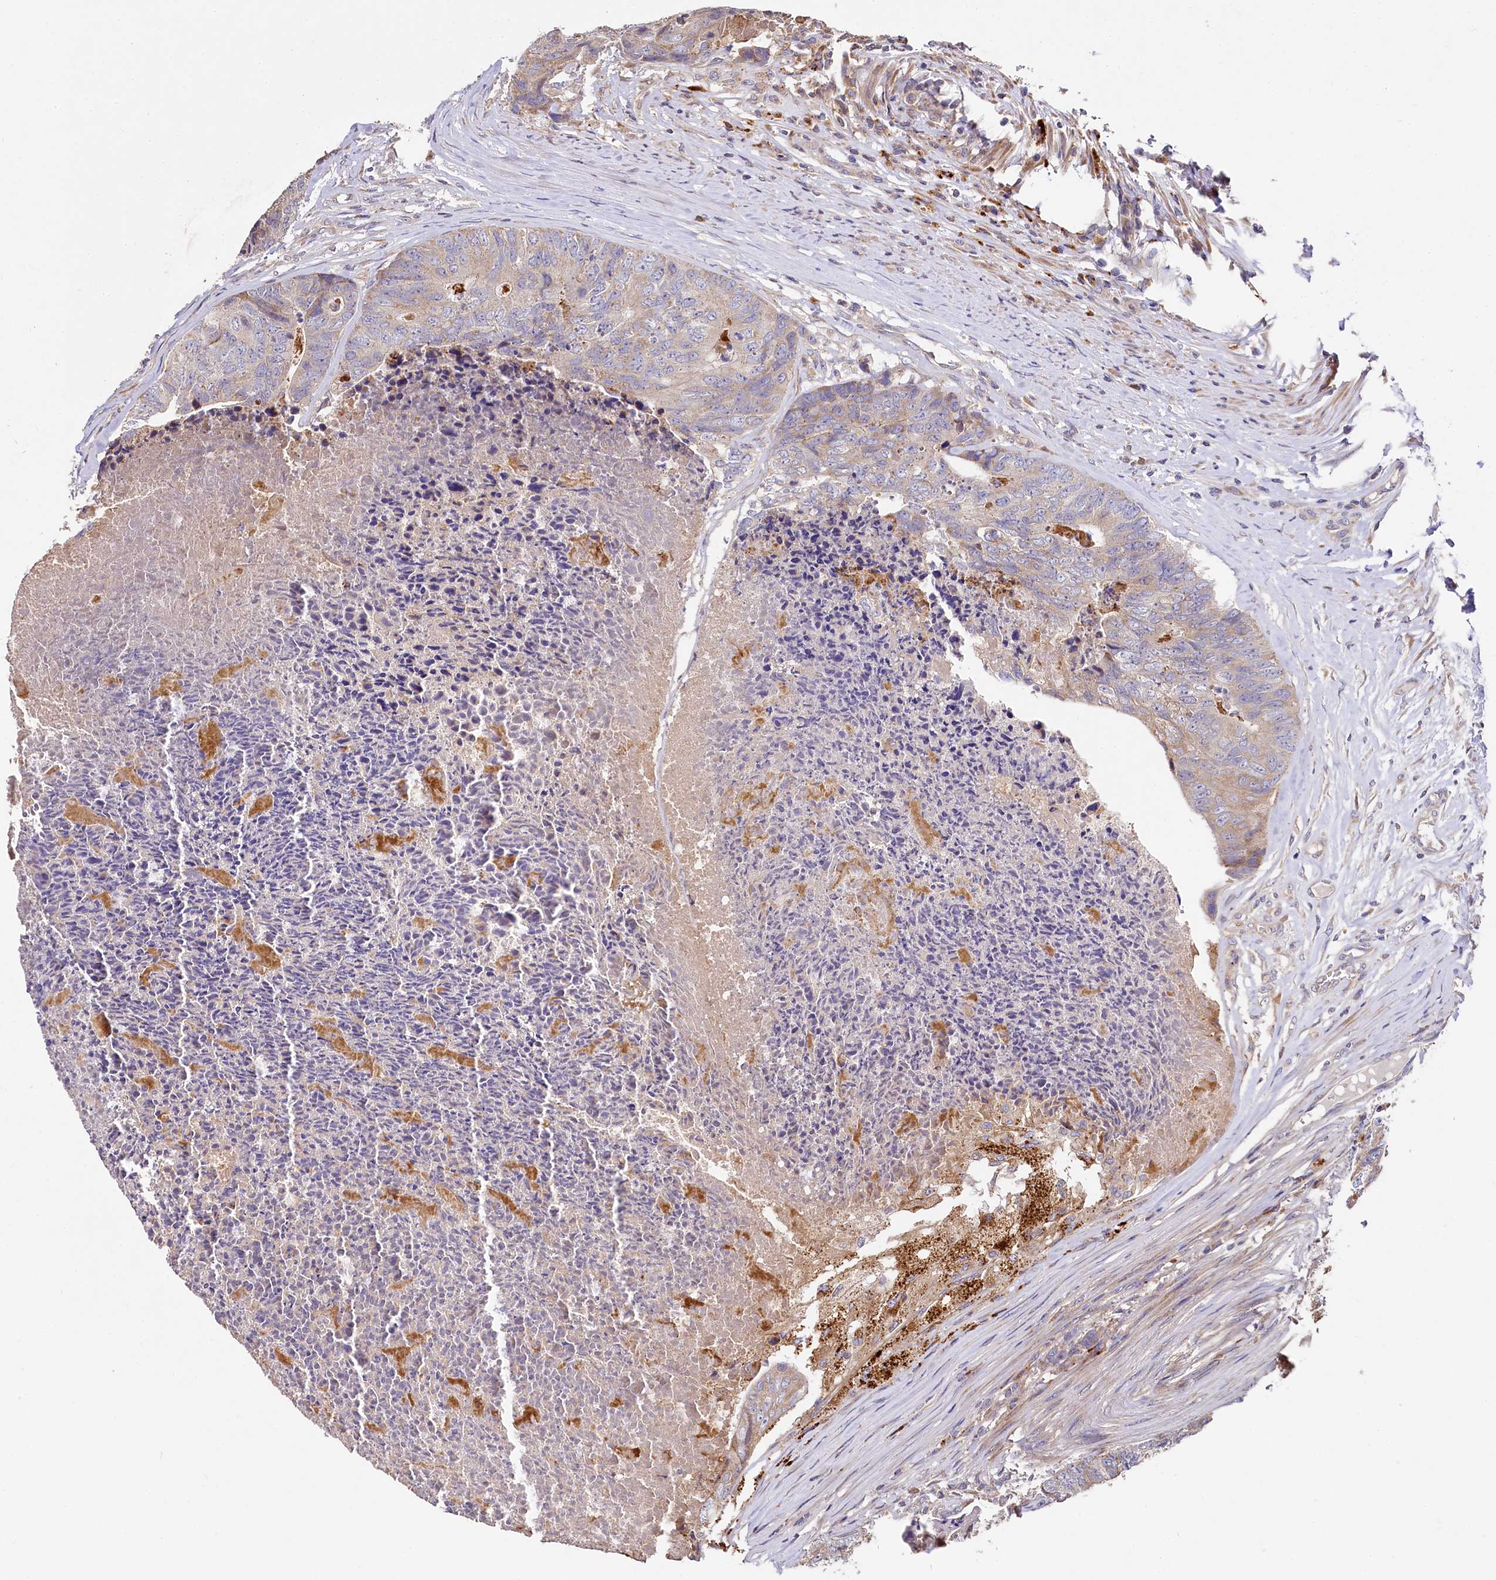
{"staining": {"intensity": "weak", "quantity": "25%-75%", "location": "cytoplasmic/membranous"}, "tissue": "colorectal cancer", "cell_type": "Tumor cells", "image_type": "cancer", "snomed": [{"axis": "morphology", "description": "Adenocarcinoma, NOS"}, {"axis": "topography", "description": "Colon"}], "caption": "About 25%-75% of tumor cells in colorectal cancer (adenocarcinoma) exhibit weak cytoplasmic/membranous protein expression as visualized by brown immunohistochemical staining.", "gene": "SPRYD3", "patient": {"sex": "female", "age": 67}}